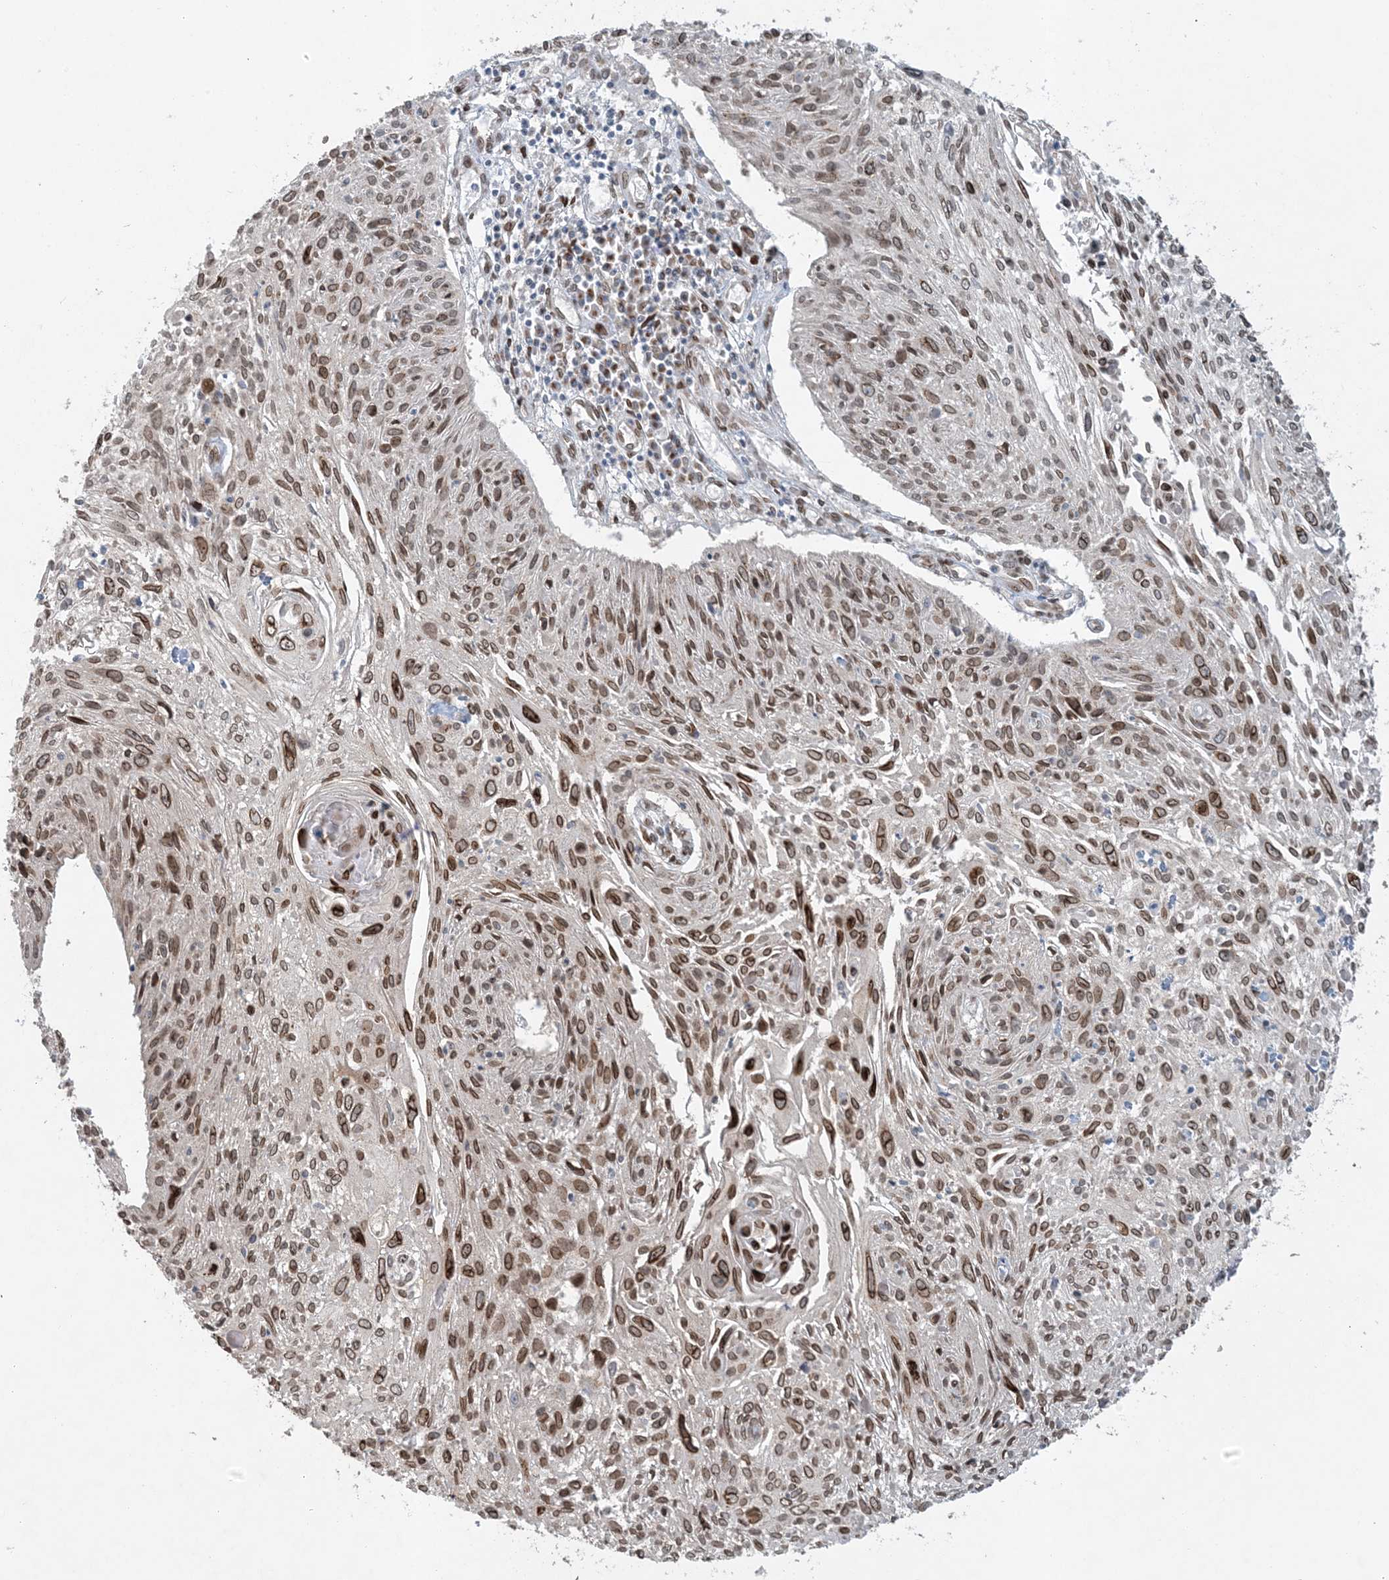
{"staining": {"intensity": "moderate", "quantity": ">75%", "location": "cytoplasmic/membranous,nuclear"}, "tissue": "cervical cancer", "cell_type": "Tumor cells", "image_type": "cancer", "snomed": [{"axis": "morphology", "description": "Squamous cell carcinoma, NOS"}, {"axis": "topography", "description": "Cervix"}], "caption": "Immunohistochemical staining of human squamous cell carcinoma (cervical) reveals moderate cytoplasmic/membranous and nuclear protein positivity in about >75% of tumor cells.", "gene": "SLC35A2", "patient": {"sex": "female", "age": 51}}